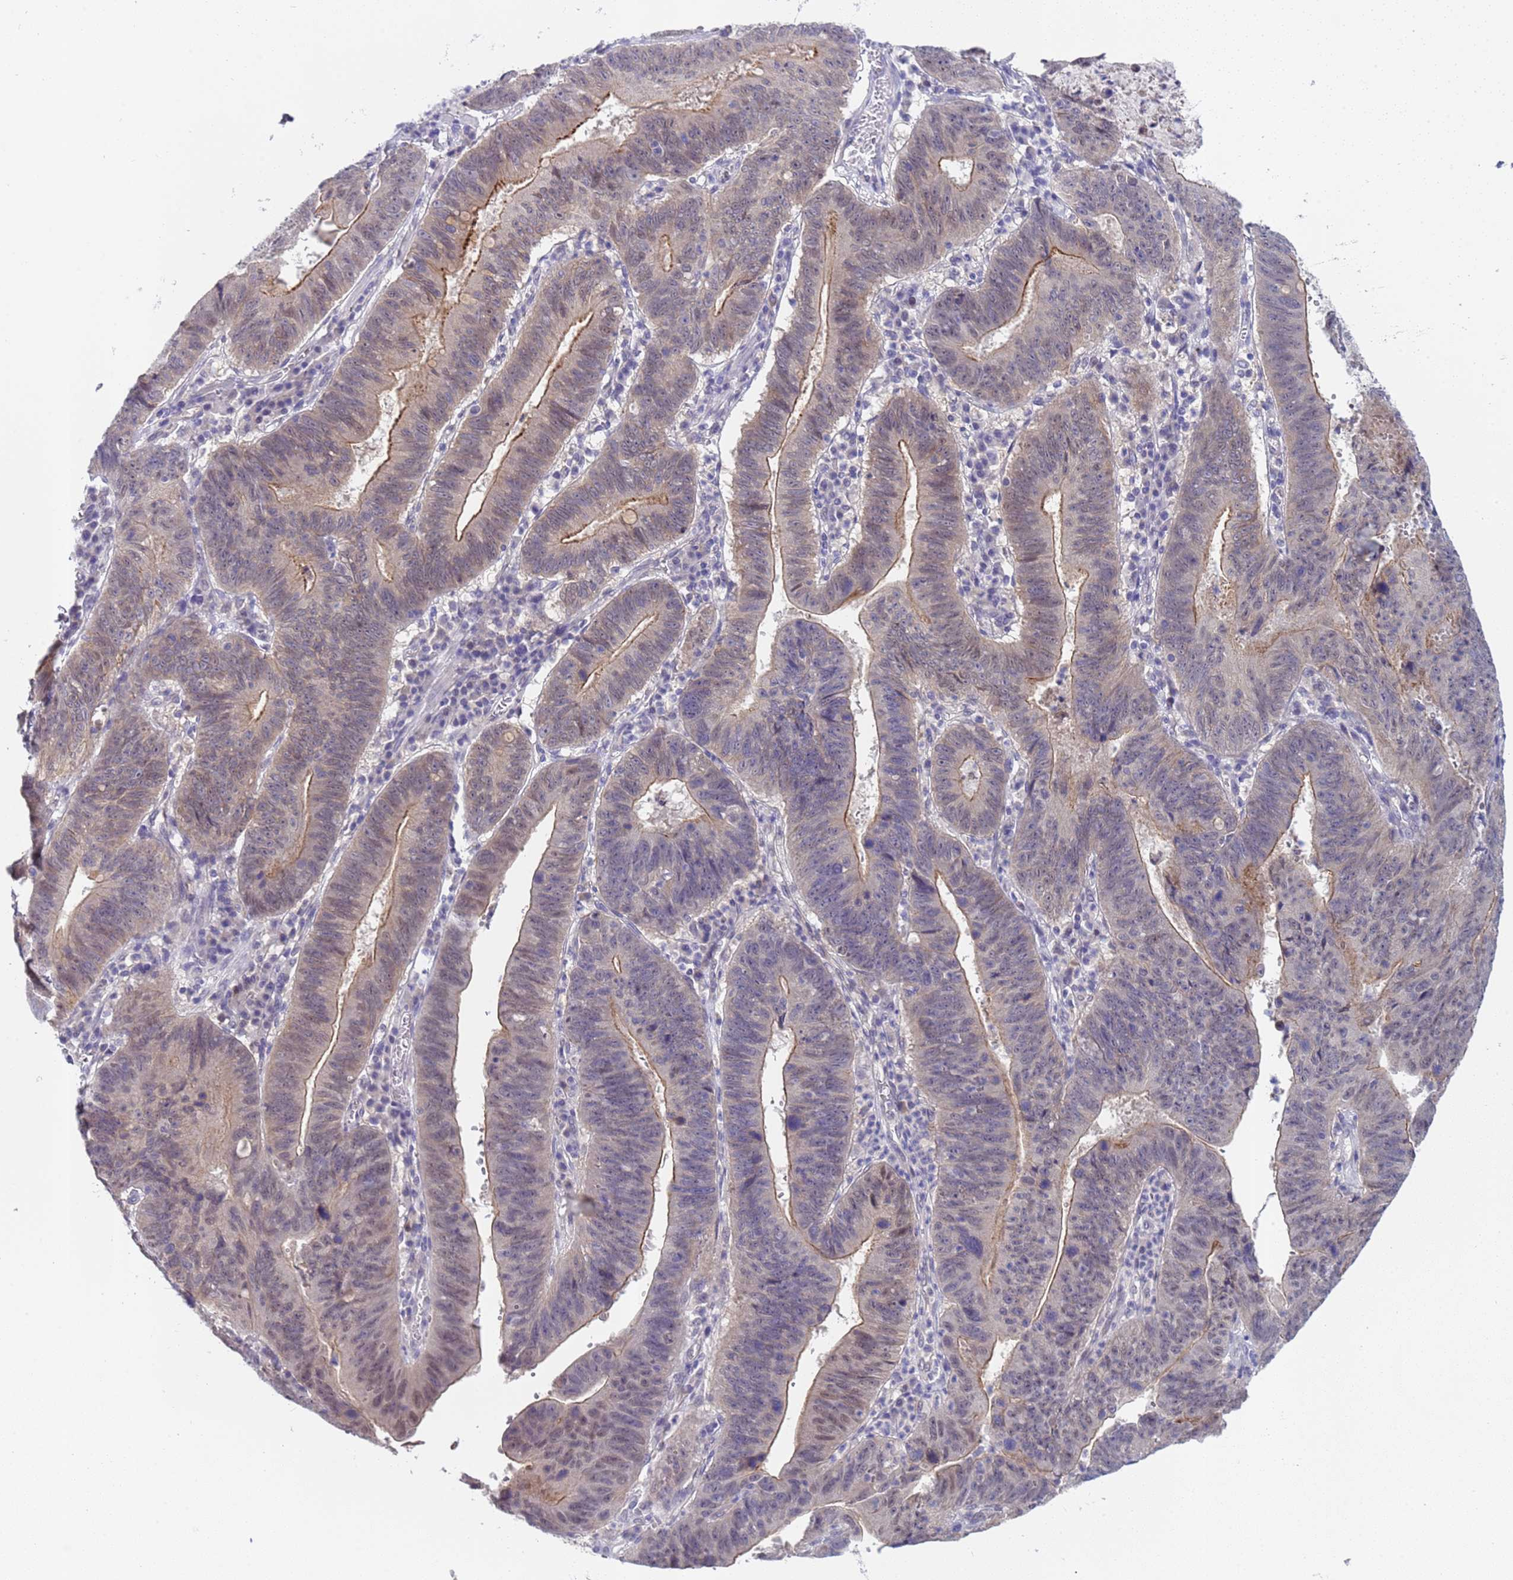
{"staining": {"intensity": "moderate", "quantity": "25%-75%", "location": "cytoplasmic/membranous"}, "tissue": "stomach cancer", "cell_type": "Tumor cells", "image_type": "cancer", "snomed": [{"axis": "morphology", "description": "Adenocarcinoma, NOS"}, {"axis": "topography", "description": "Stomach"}], "caption": "This histopathology image demonstrates immunohistochemistry (IHC) staining of human stomach cancer (adenocarcinoma), with medium moderate cytoplasmic/membranous staining in approximately 25%-75% of tumor cells.", "gene": "TRMT10A", "patient": {"sex": "male", "age": 59}}